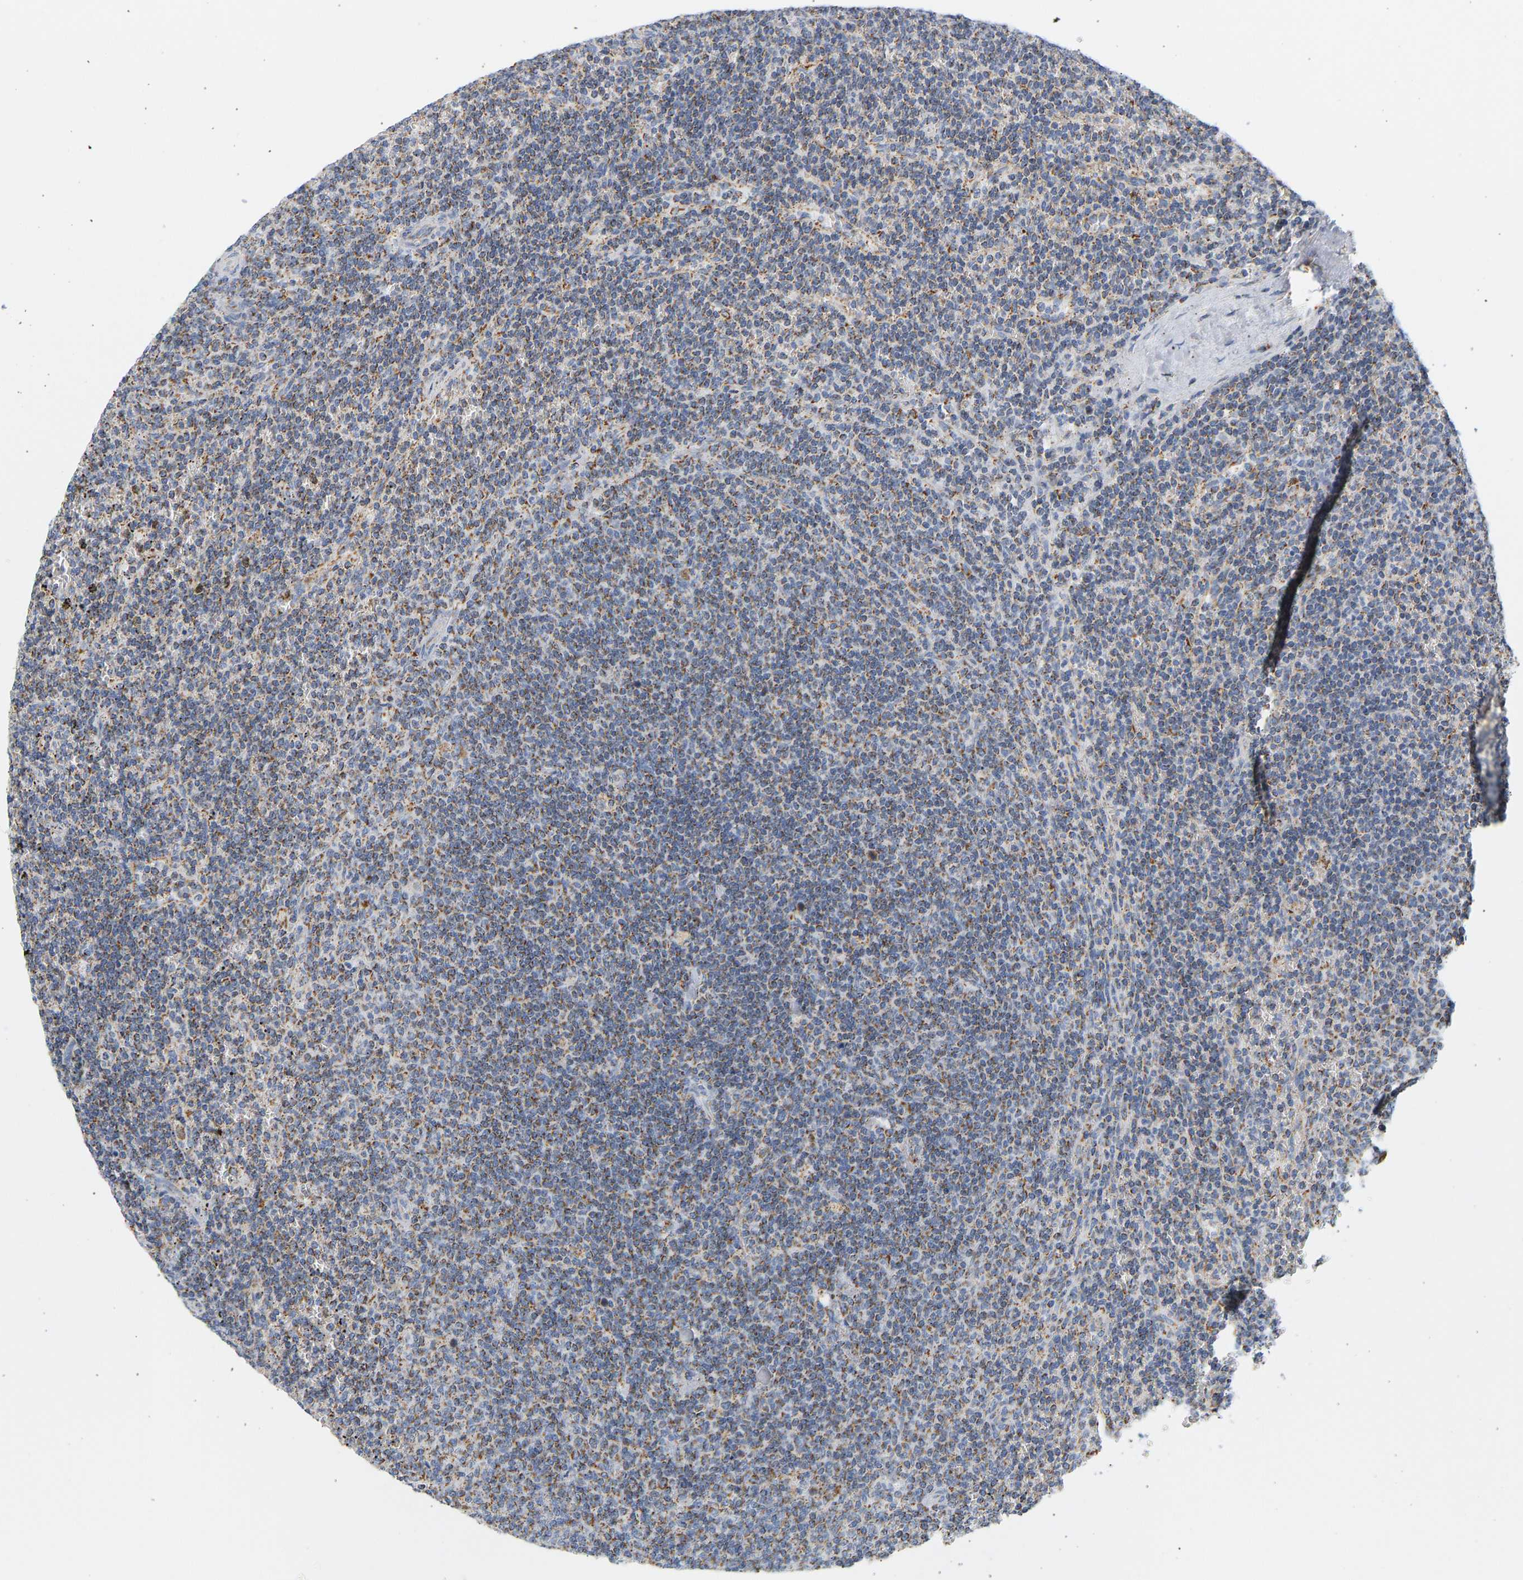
{"staining": {"intensity": "weak", "quantity": "25%-75%", "location": "cytoplasmic/membranous"}, "tissue": "lymphoma", "cell_type": "Tumor cells", "image_type": "cancer", "snomed": [{"axis": "morphology", "description": "Malignant lymphoma, non-Hodgkin's type, Low grade"}, {"axis": "topography", "description": "Spleen"}], "caption": "This photomicrograph shows immunohistochemistry (IHC) staining of human lymphoma, with low weak cytoplasmic/membranous expression in approximately 25%-75% of tumor cells.", "gene": "GRPEL2", "patient": {"sex": "female", "age": 50}}